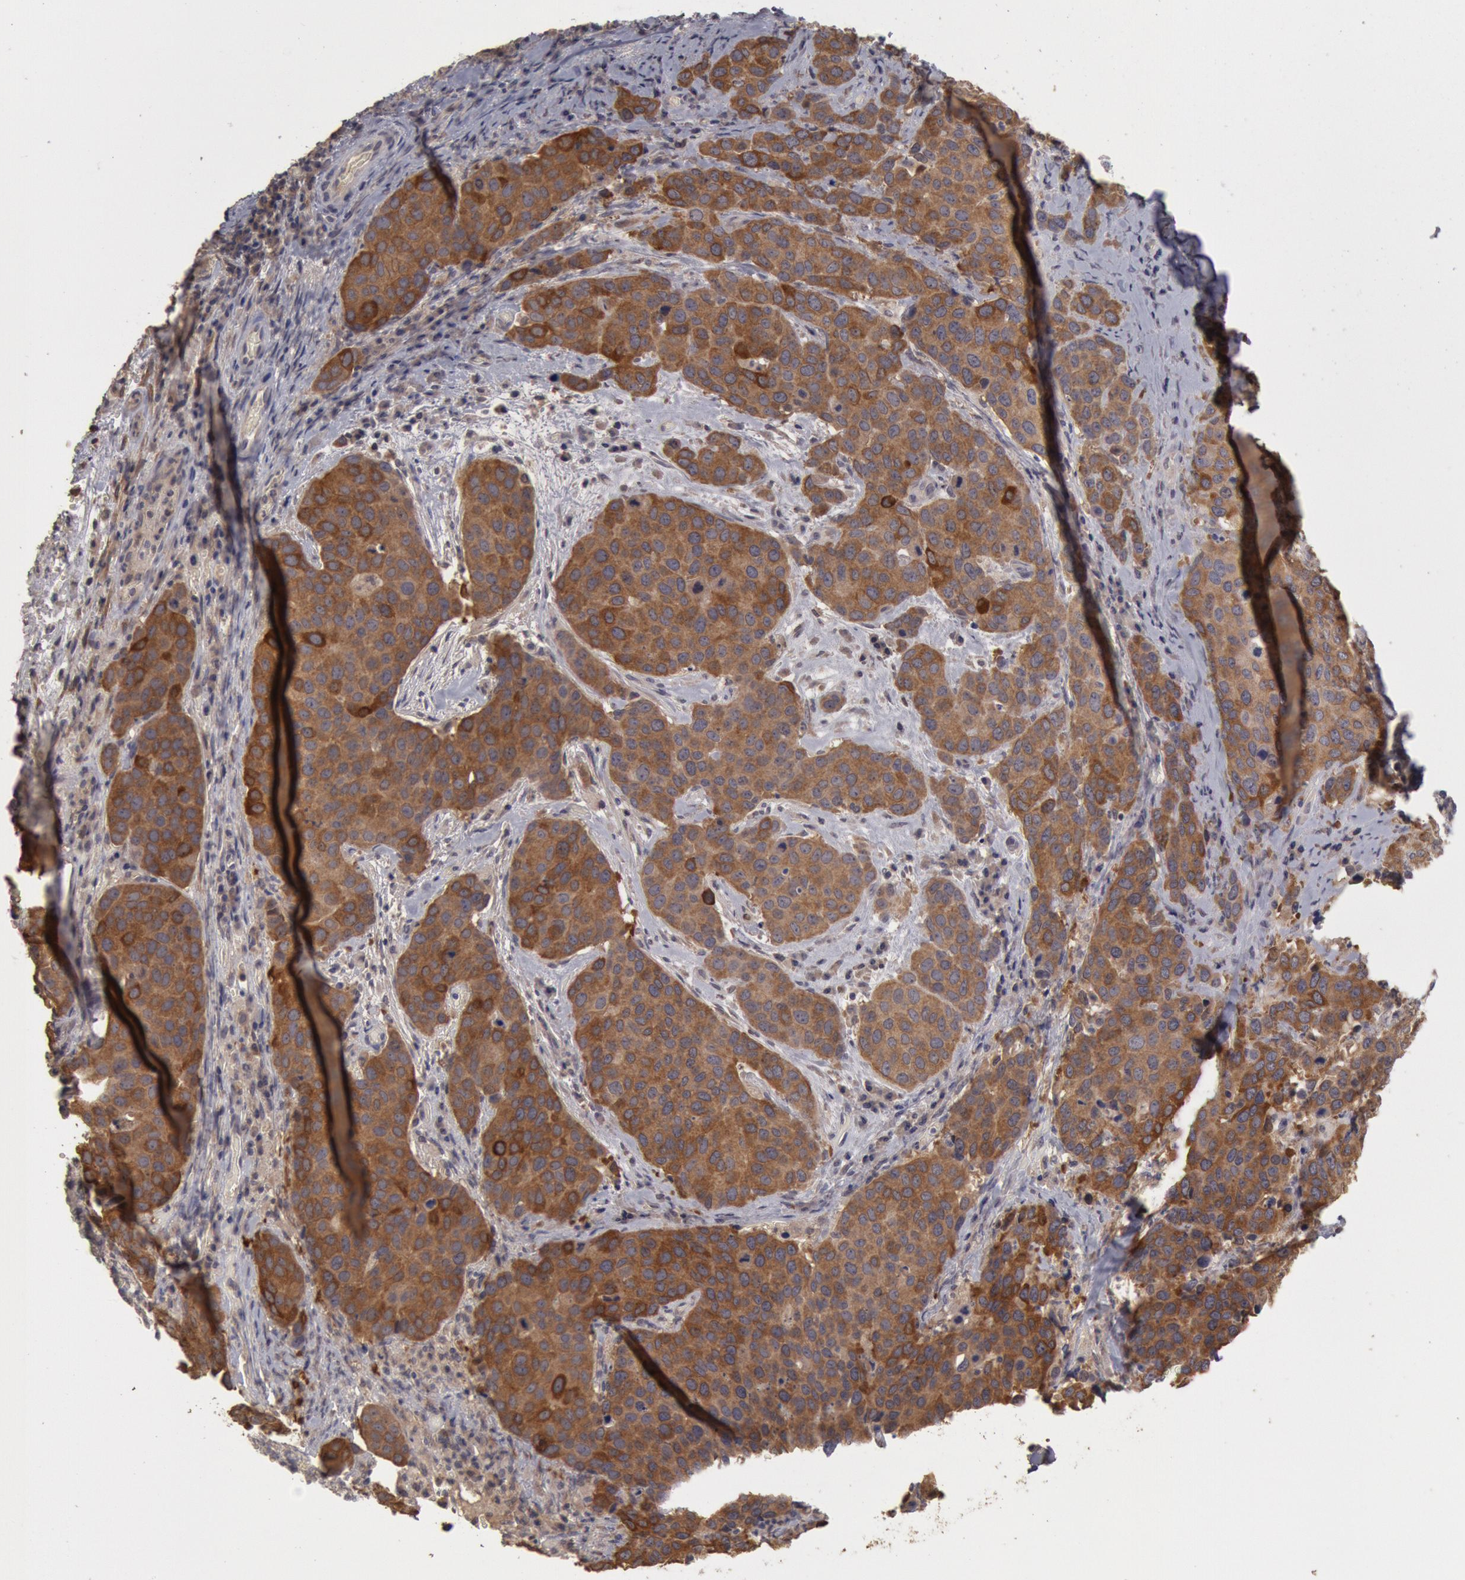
{"staining": {"intensity": "strong", "quantity": ">75%", "location": "cytoplasmic/membranous"}, "tissue": "cervical cancer", "cell_type": "Tumor cells", "image_type": "cancer", "snomed": [{"axis": "morphology", "description": "Squamous cell carcinoma, NOS"}, {"axis": "topography", "description": "Cervix"}], "caption": "The histopathology image demonstrates immunohistochemical staining of cervical cancer. There is strong cytoplasmic/membranous expression is seen in approximately >75% of tumor cells. Nuclei are stained in blue.", "gene": "ZFP36L1", "patient": {"sex": "female", "age": 54}}